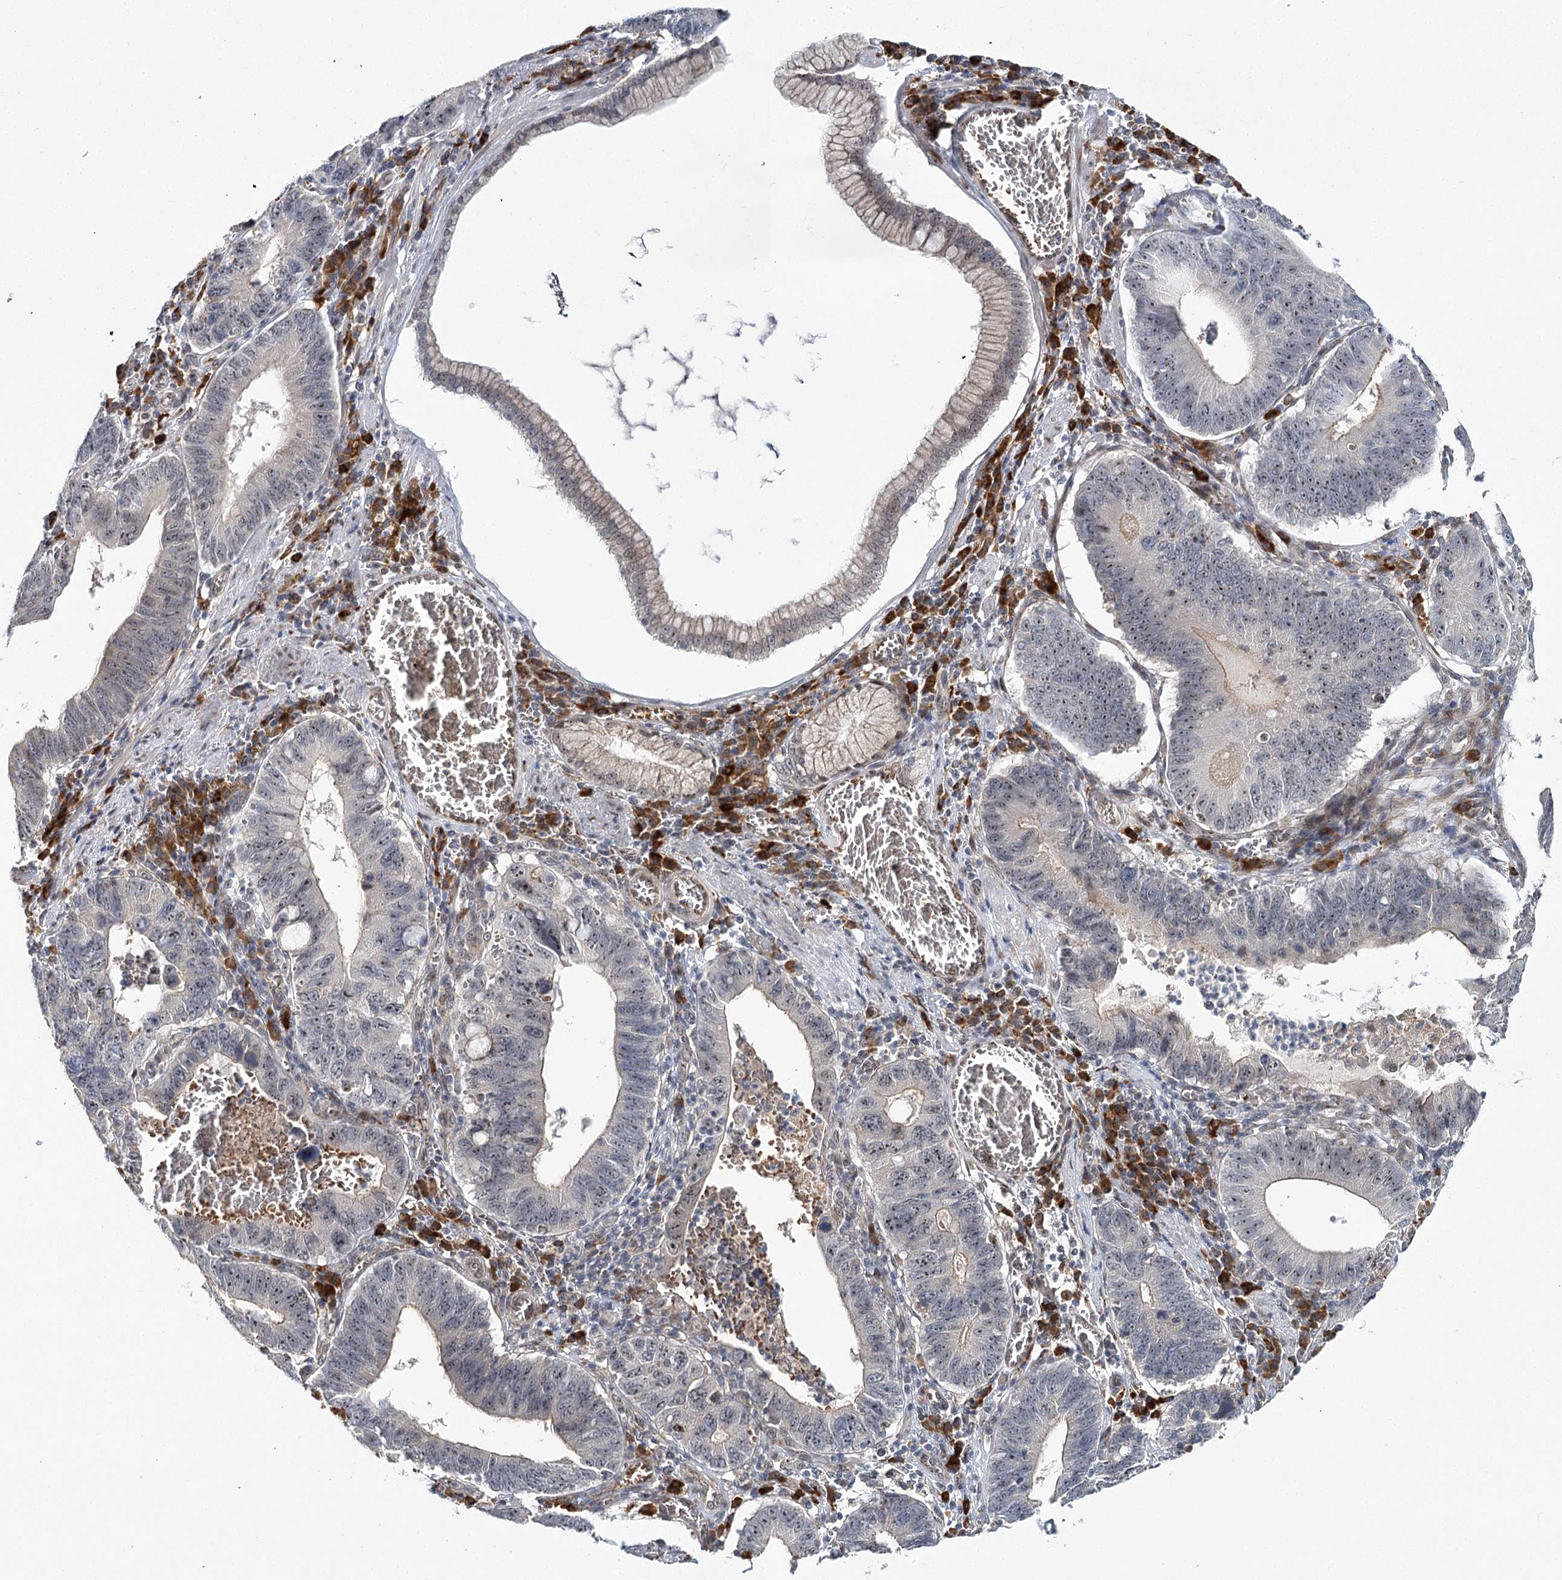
{"staining": {"intensity": "weak", "quantity": "<25%", "location": "nuclear"}, "tissue": "stomach cancer", "cell_type": "Tumor cells", "image_type": "cancer", "snomed": [{"axis": "morphology", "description": "Adenocarcinoma, NOS"}, {"axis": "topography", "description": "Stomach"}, {"axis": "topography", "description": "Gastric cardia"}], "caption": "Immunohistochemical staining of stomach cancer (adenocarcinoma) displays no significant staining in tumor cells. (DAB (3,3'-diaminobenzidine) immunohistochemistry (IHC) visualized using brightfield microscopy, high magnification).", "gene": "WDR36", "patient": {"sex": "male", "age": 59}}